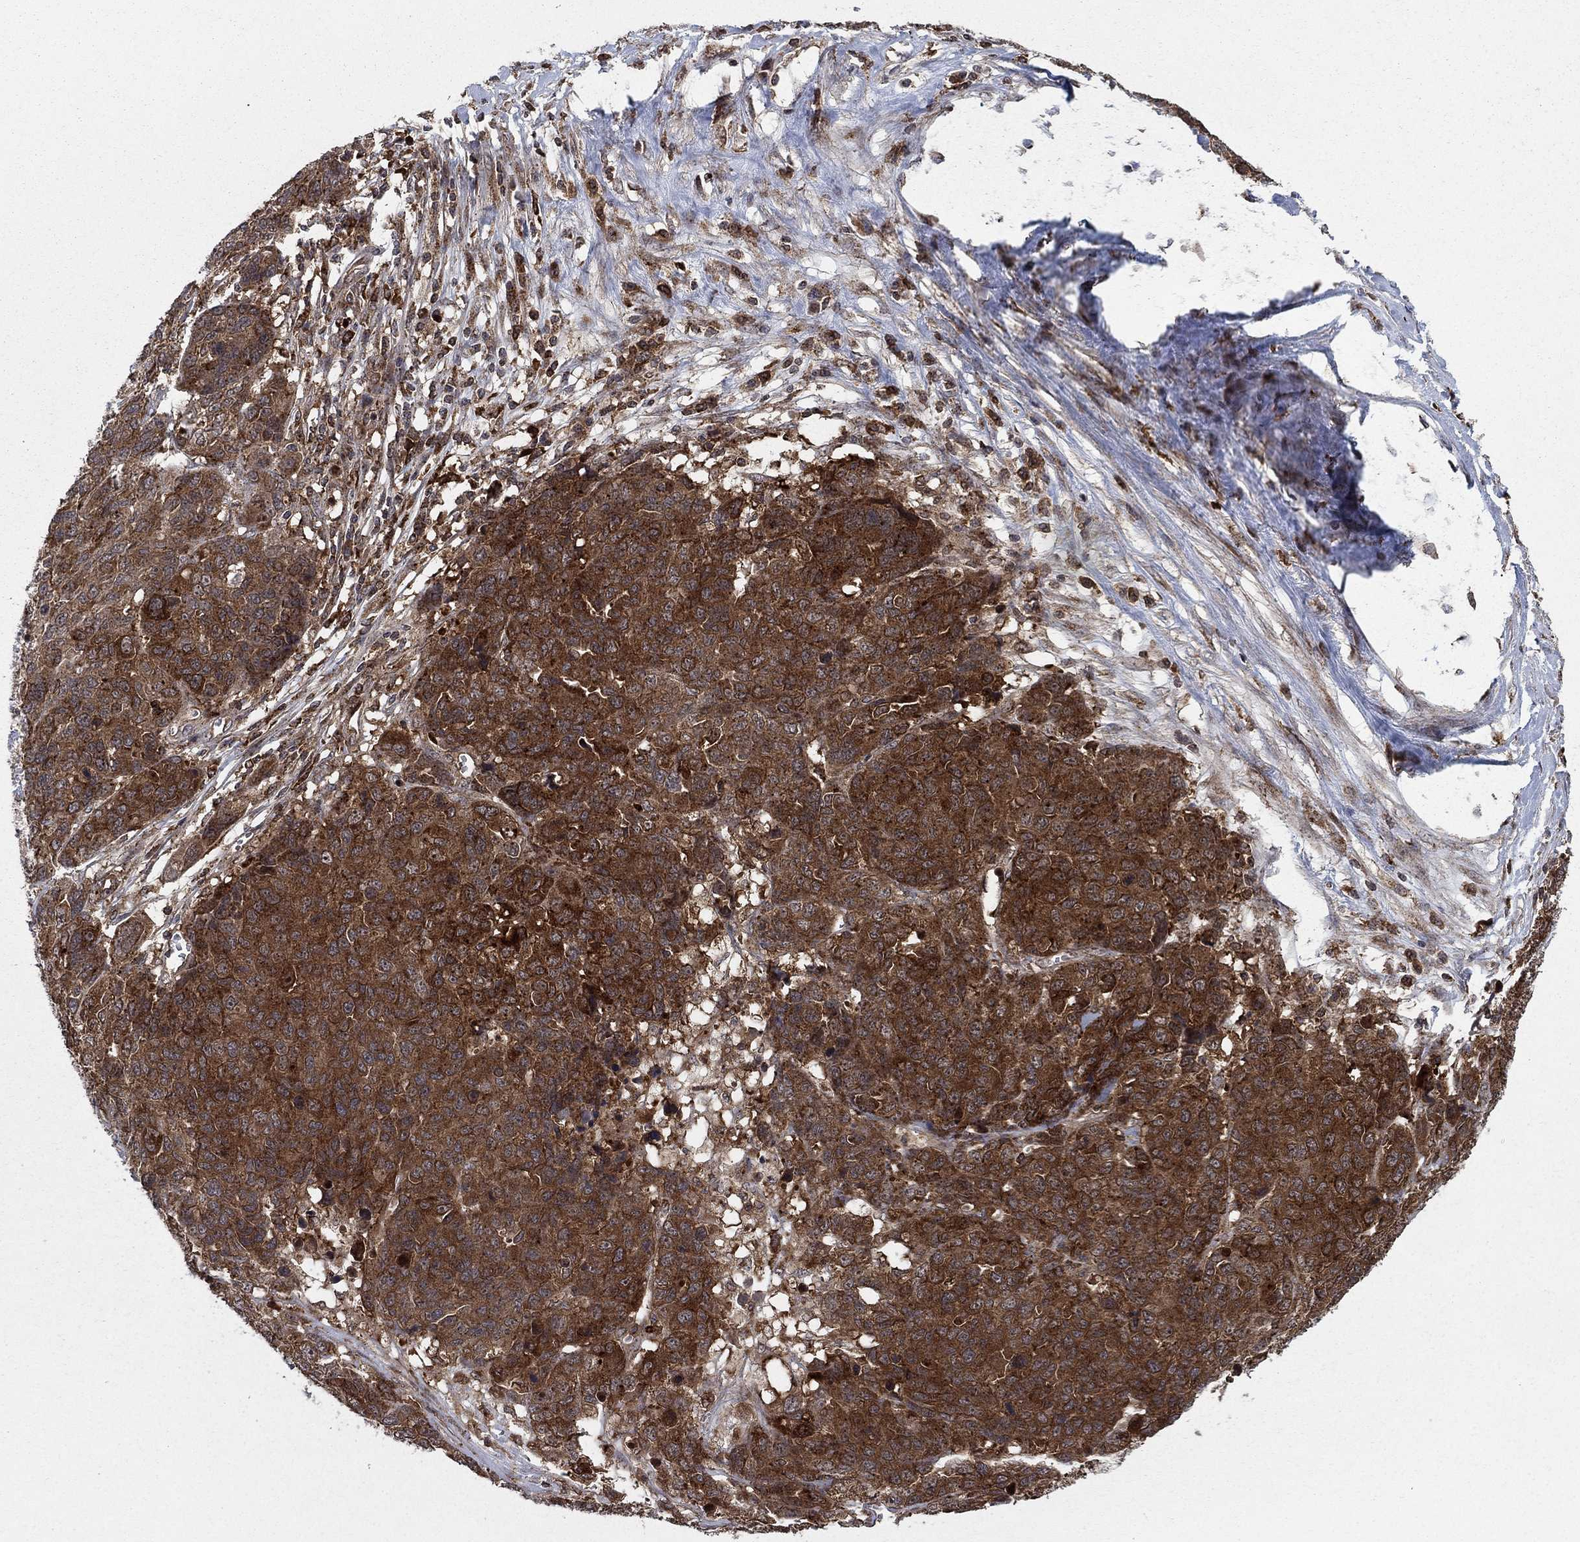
{"staining": {"intensity": "strong", "quantity": ">75%", "location": "cytoplasmic/membranous"}, "tissue": "ovarian cancer", "cell_type": "Tumor cells", "image_type": "cancer", "snomed": [{"axis": "morphology", "description": "Cystadenocarcinoma, serous, NOS"}, {"axis": "topography", "description": "Ovary"}], "caption": "The histopathology image exhibits a brown stain indicating the presence of a protein in the cytoplasmic/membranous of tumor cells in ovarian serous cystadenocarcinoma.", "gene": "IFI35", "patient": {"sex": "female", "age": 87}}